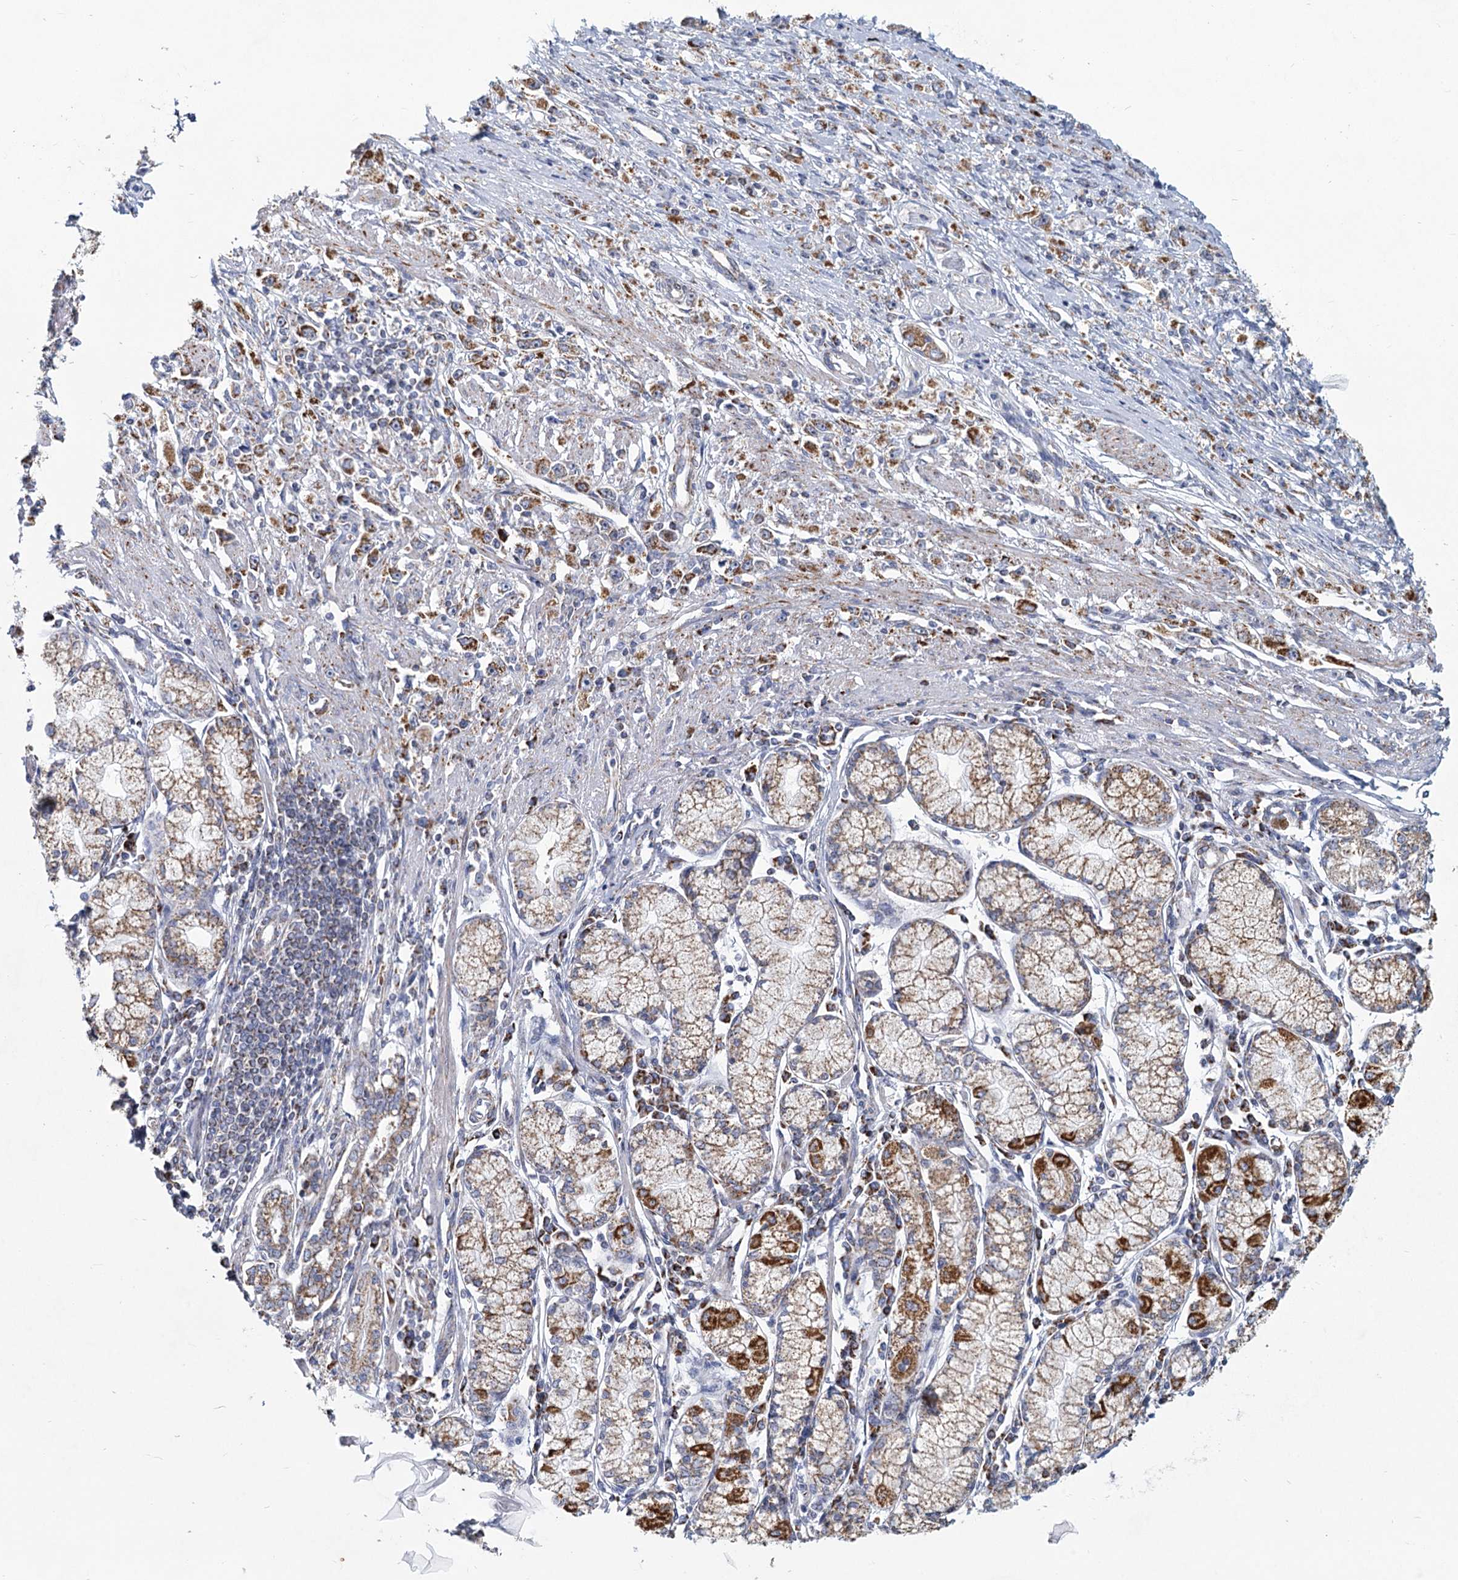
{"staining": {"intensity": "moderate", "quantity": ">75%", "location": "cytoplasmic/membranous"}, "tissue": "stomach cancer", "cell_type": "Tumor cells", "image_type": "cancer", "snomed": [{"axis": "morphology", "description": "Adenocarcinoma, NOS"}, {"axis": "topography", "description": "Stomach"}], "caption": "Stomach cancer stained with a protein marker exhibits moderate staining in tumor cells.", "gene": "NDUFC2", "patient": {"sex": "female", "age": 59}}